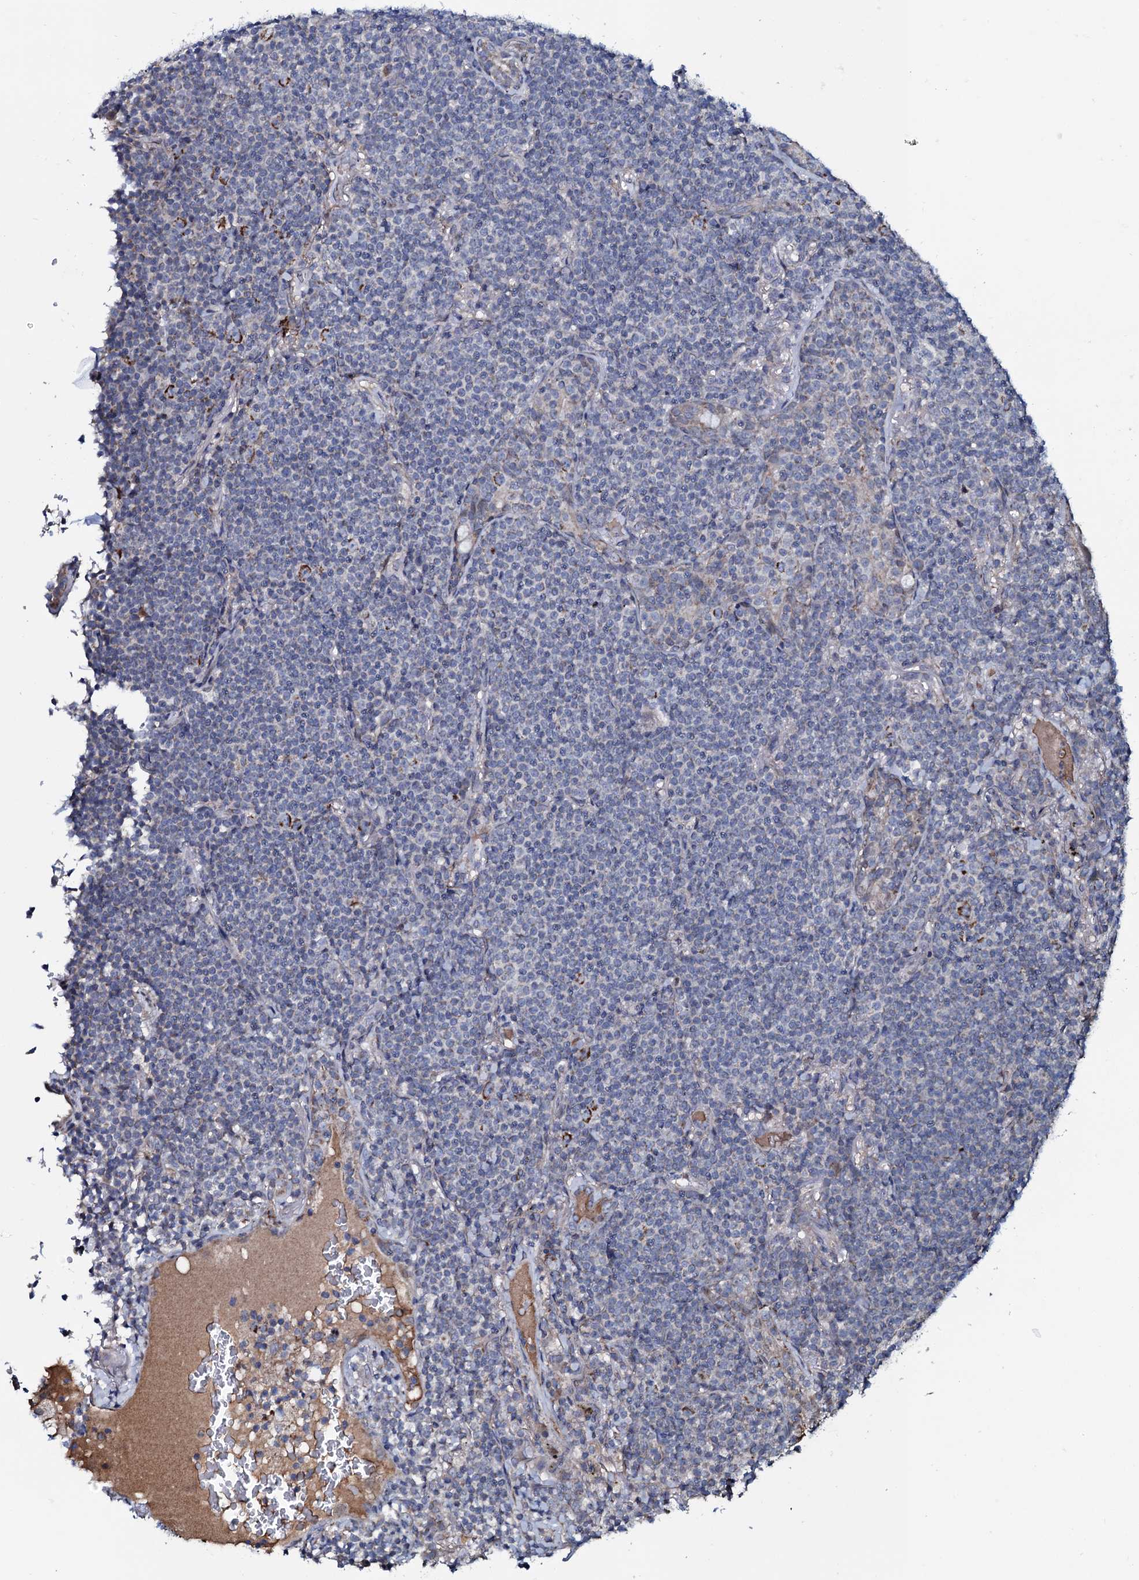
{"staining": {"intensity": "negative", "quantity": "none", "location": "none"}, "tissue": "lymphoma", "cell_type": "Tumor cells", "image_type": "cancer", "snomed": [{"axis": "morphology", "description": "Malignant lymphoma, non-Hodgkin's type, Low grade"}, {"axis": "topography", "description": "Lung"}], "caption": "Immunohistochemistry of lymphoma displays no positivity in tumor cells.", "gene": "PPP1R3D", "patient": {"sex": "female", "age": 71}}